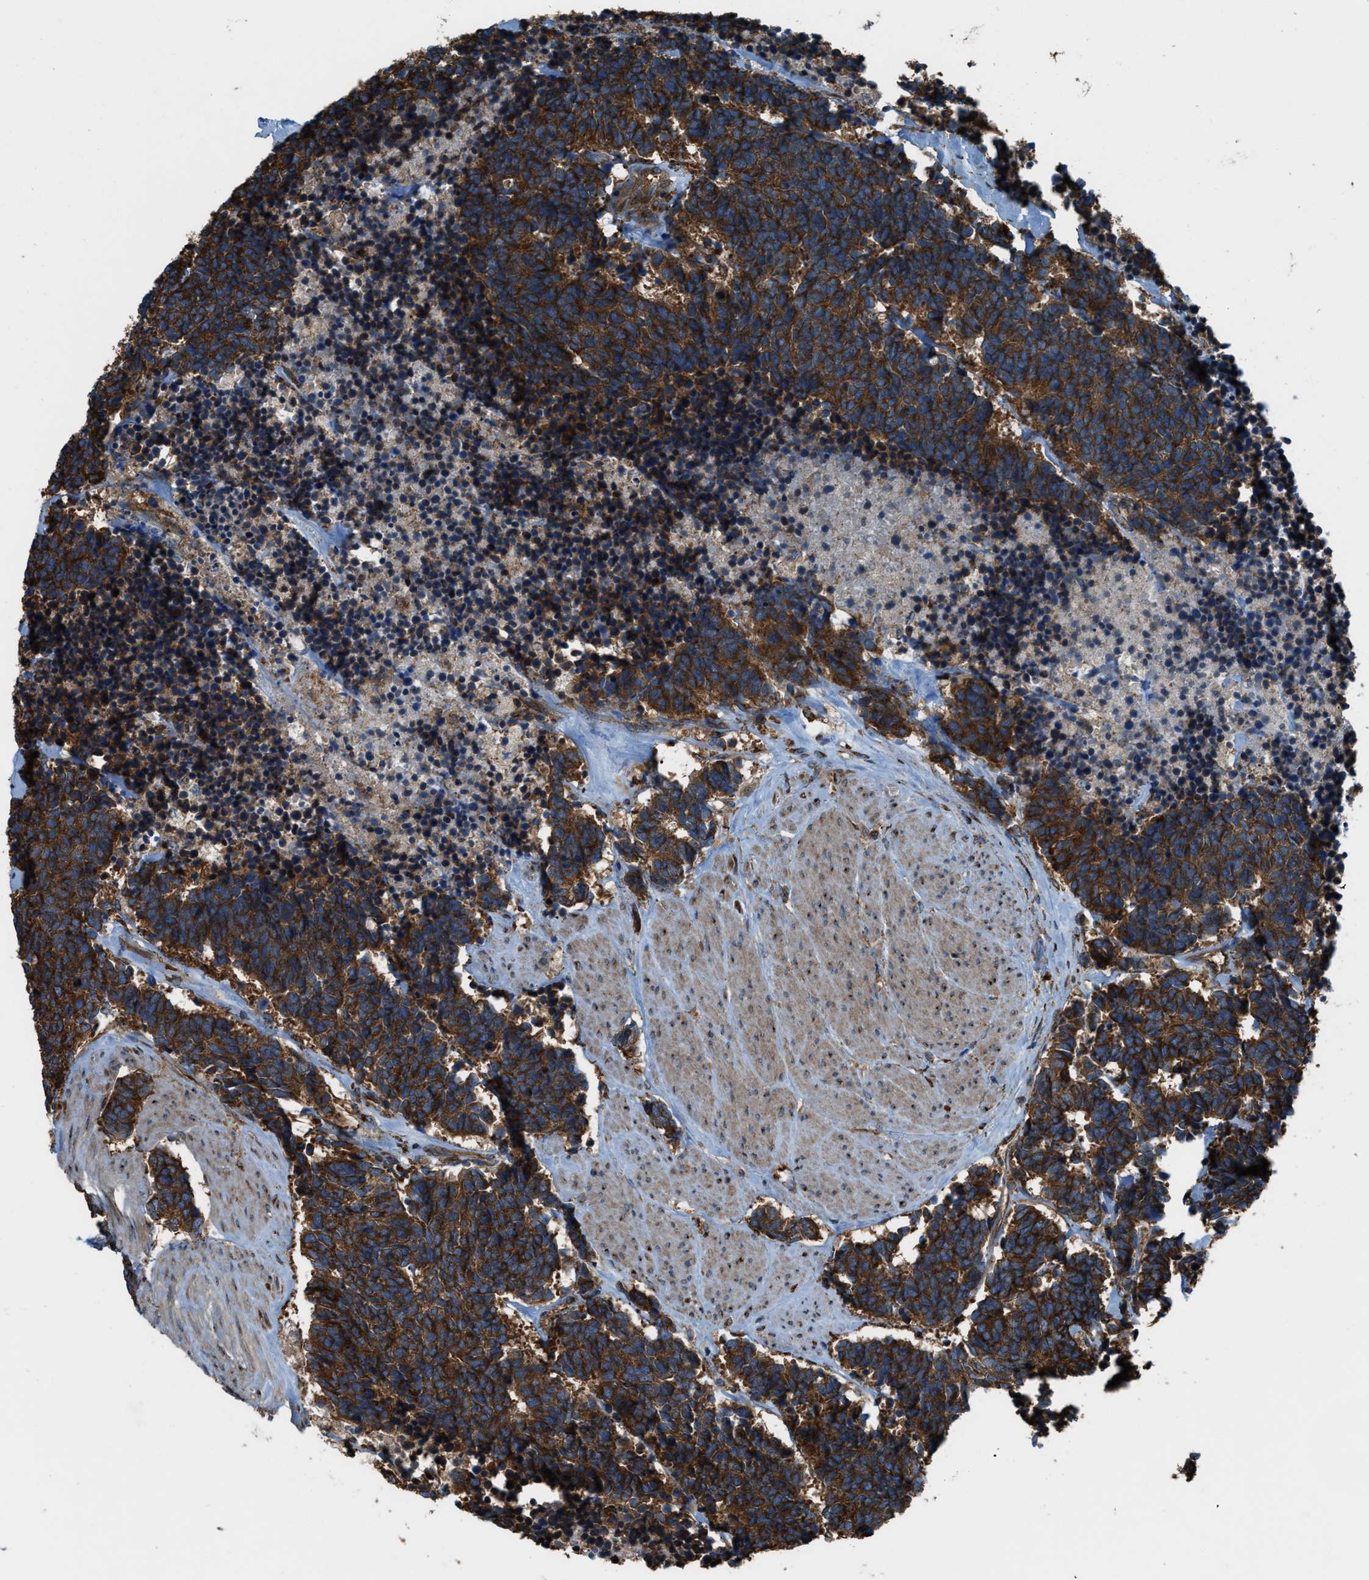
{"staining": {"intensity": "strong", "quantity": ">75%", "location": "cytoplasmic/membranous"}, "tissue": "carcinoid", "cell_type": "Tumor cells", "image_type": "cancer", "snomed": [{"axis": "morphology", "description": "Carcinoma, NOS"}, {"axis": "morphology", "description": "Carcinoid, malignant, NOS"}, {"axis": "topography", "description": "Urinary bladder"}], "caption": "Brown immunohistochemical staining in human carcinoid (malignant) displays strong cytoplasmic/membranous expression in approximately >75% of tumor cells. (Brightfield microscopy of DAB IHC at high magnification).", "gene": "TRPC1", "patient": {"sex": "male", "age": 57}}